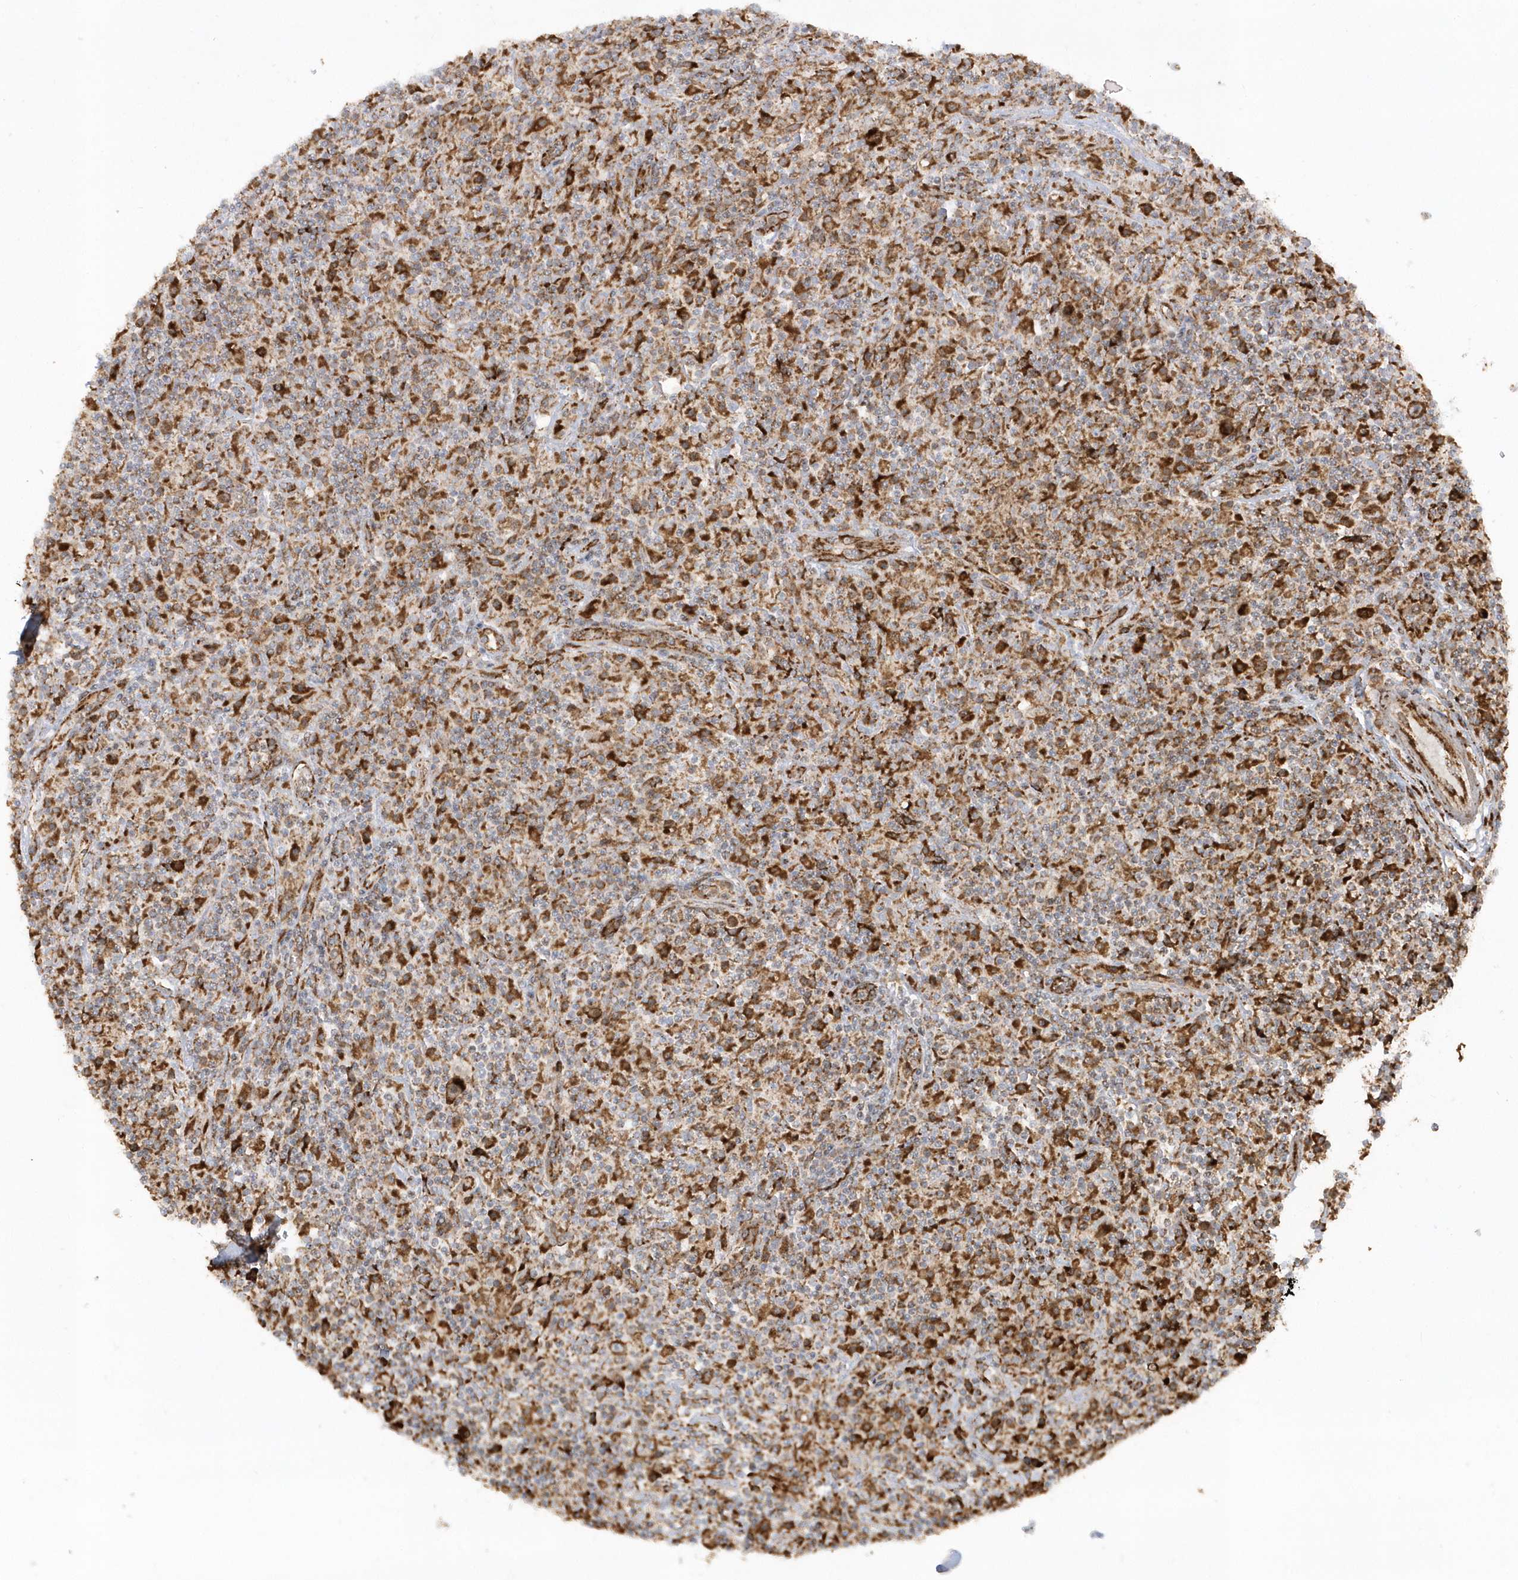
{"staining": {"intensity": "moderate", "quantity": ">75%", "location": "cytoplasmic/membranous"}, "tissue": "lymphoma", "cell_type": "Tumor cells", "image_type": "cancer", "snomed": [{"axis": "morphology", "description": "Hodgkin's disease, NOS"}, {"axis": "topography", "description": "Lymph node"}], "caption": "Immunohistochemistry image of Hodgkin's disease stained for a protein (brown), which displays medium levels of moderate cytoplasmic/membranous staining in about >75% of tumor cells.", "gene": "SH3BP2", "patient": {"sex": "male", "age": 70}}